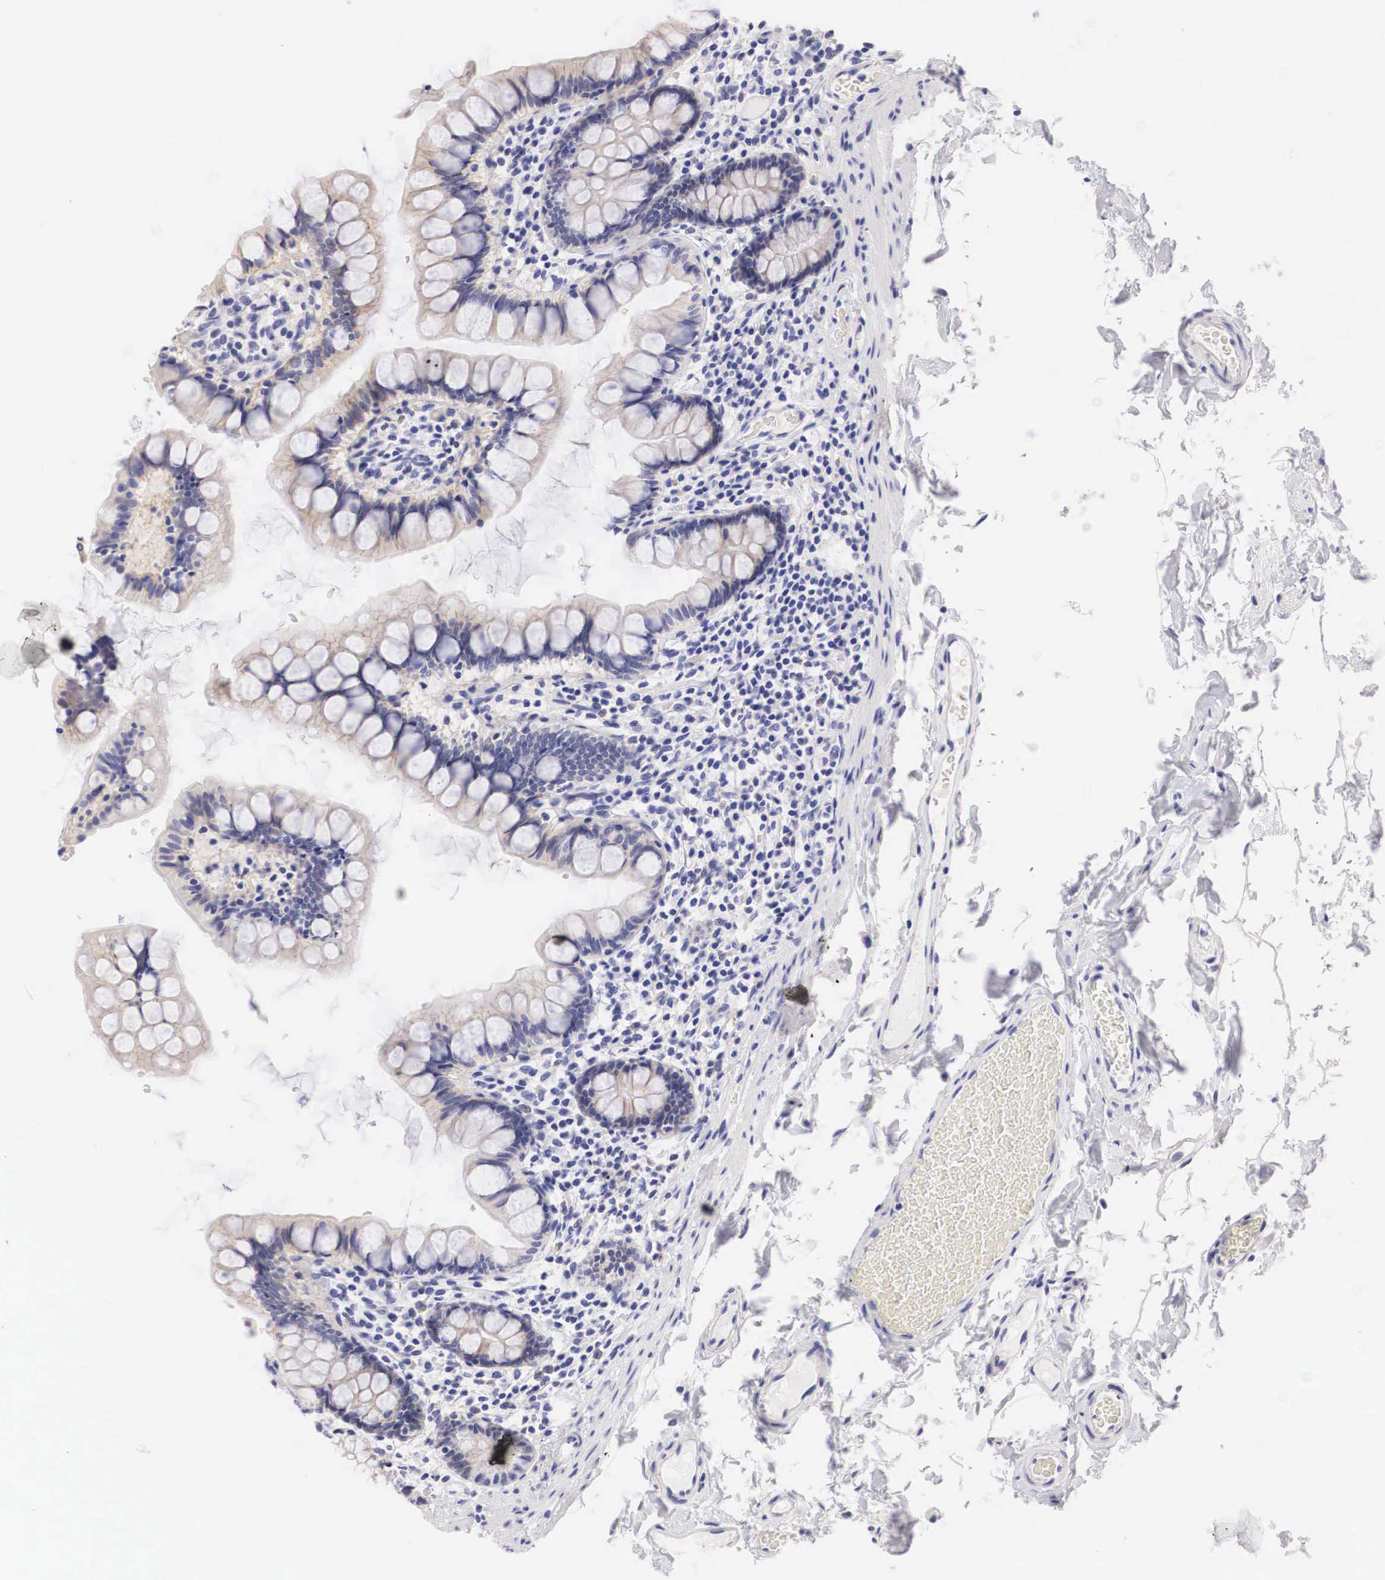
{"staining": {"intensity": "negative", "quantity": "none", "location": "none"}, "tissue": "colon", "cell_type": "Endothelial cells", "image_type": "normal", "snomed": [{"axis": "morphology", "description": "Normal tissue, NOS"}, {"axis": "topography", "description": "Colon"}], "caption": "This is a photomicrograph of immunohistochemistry (IHC) staining of unremarkable colon, which shows no positivity in endothelial cells.", "gene": "ERBB2", "patient": {"sex": "male", "age": 54}}